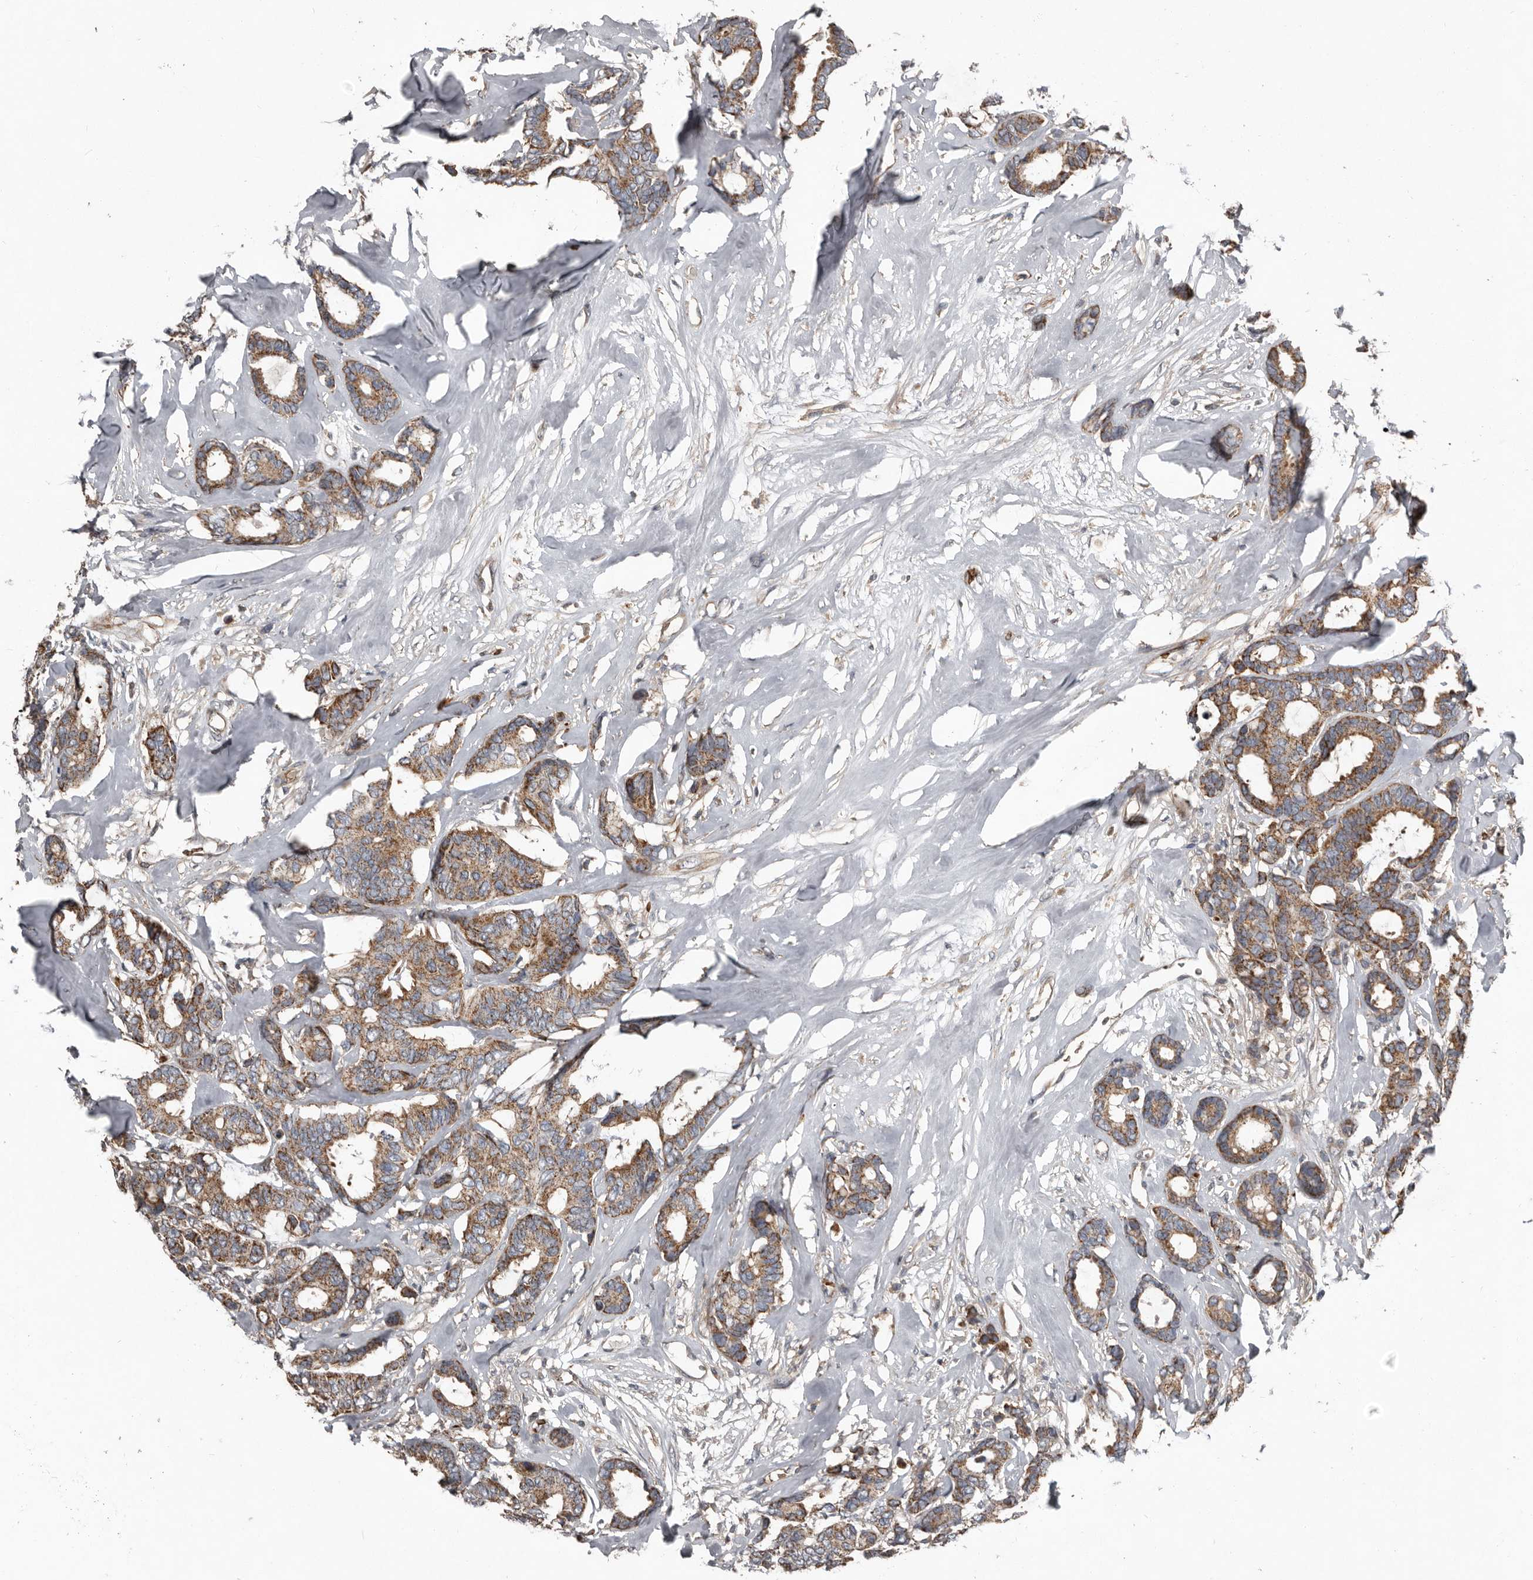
{"staining": {"intensity": "moderate", "quantity": ">75%", "location": "cytoplasmic/membranous"}, "tissue": "breast cancer", "cell_type": "Tumor cells", "image_type": "cancer", "snomed": [{"axis": "morphology", "description": "Duct carcinoma"}, {"axis": "topography", "description": "Breast"}], "caption": "Human breast invasive ductal carcinoma stained with a protein marker reveals moderate staining in tumor cells.", "gene": "FBXO31", "patient": {"sex": "female", "age": 87}}